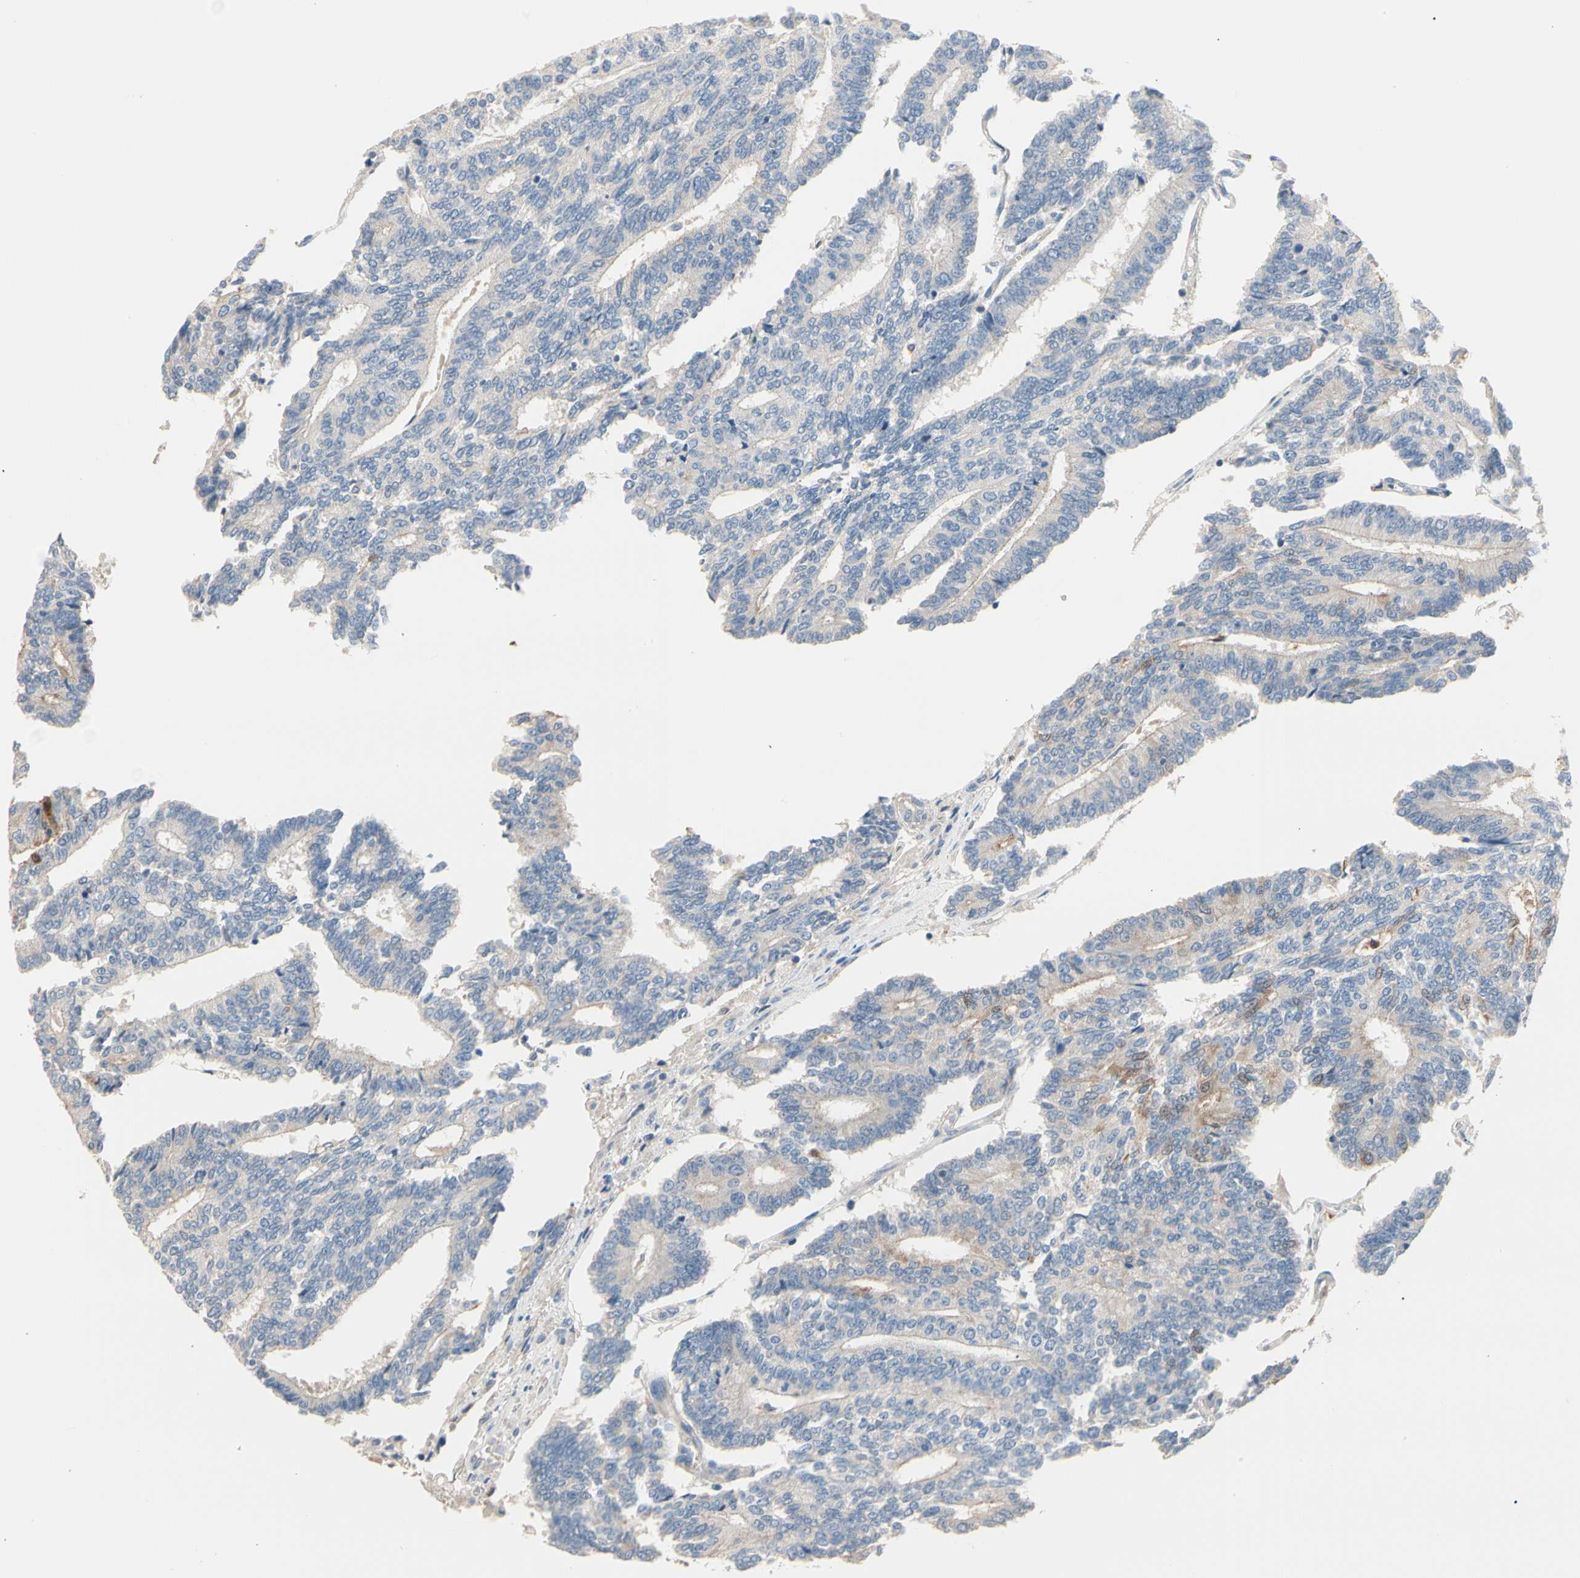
{"staining": {"intensity": "moderate", "quantity": "<25%", "location": "nuclear"}, "tissue": "prostate cancer", "cell_type": "Tumor cells", "image_type": "cancer", "snomed": [{"axis": "morphology", "description": "Adenocarcinoma, High grade"}, {"axis": "topography", "description": "Prostate"}], "caption": "Brown immunohistochemical staining in human prostate cancer (high-grade adenocarcinoma) shows moderate nuclear staining in about <25% of tumor cells.", "gene": "BBOX1", "patient": {"sex": "male", "age": 55}}